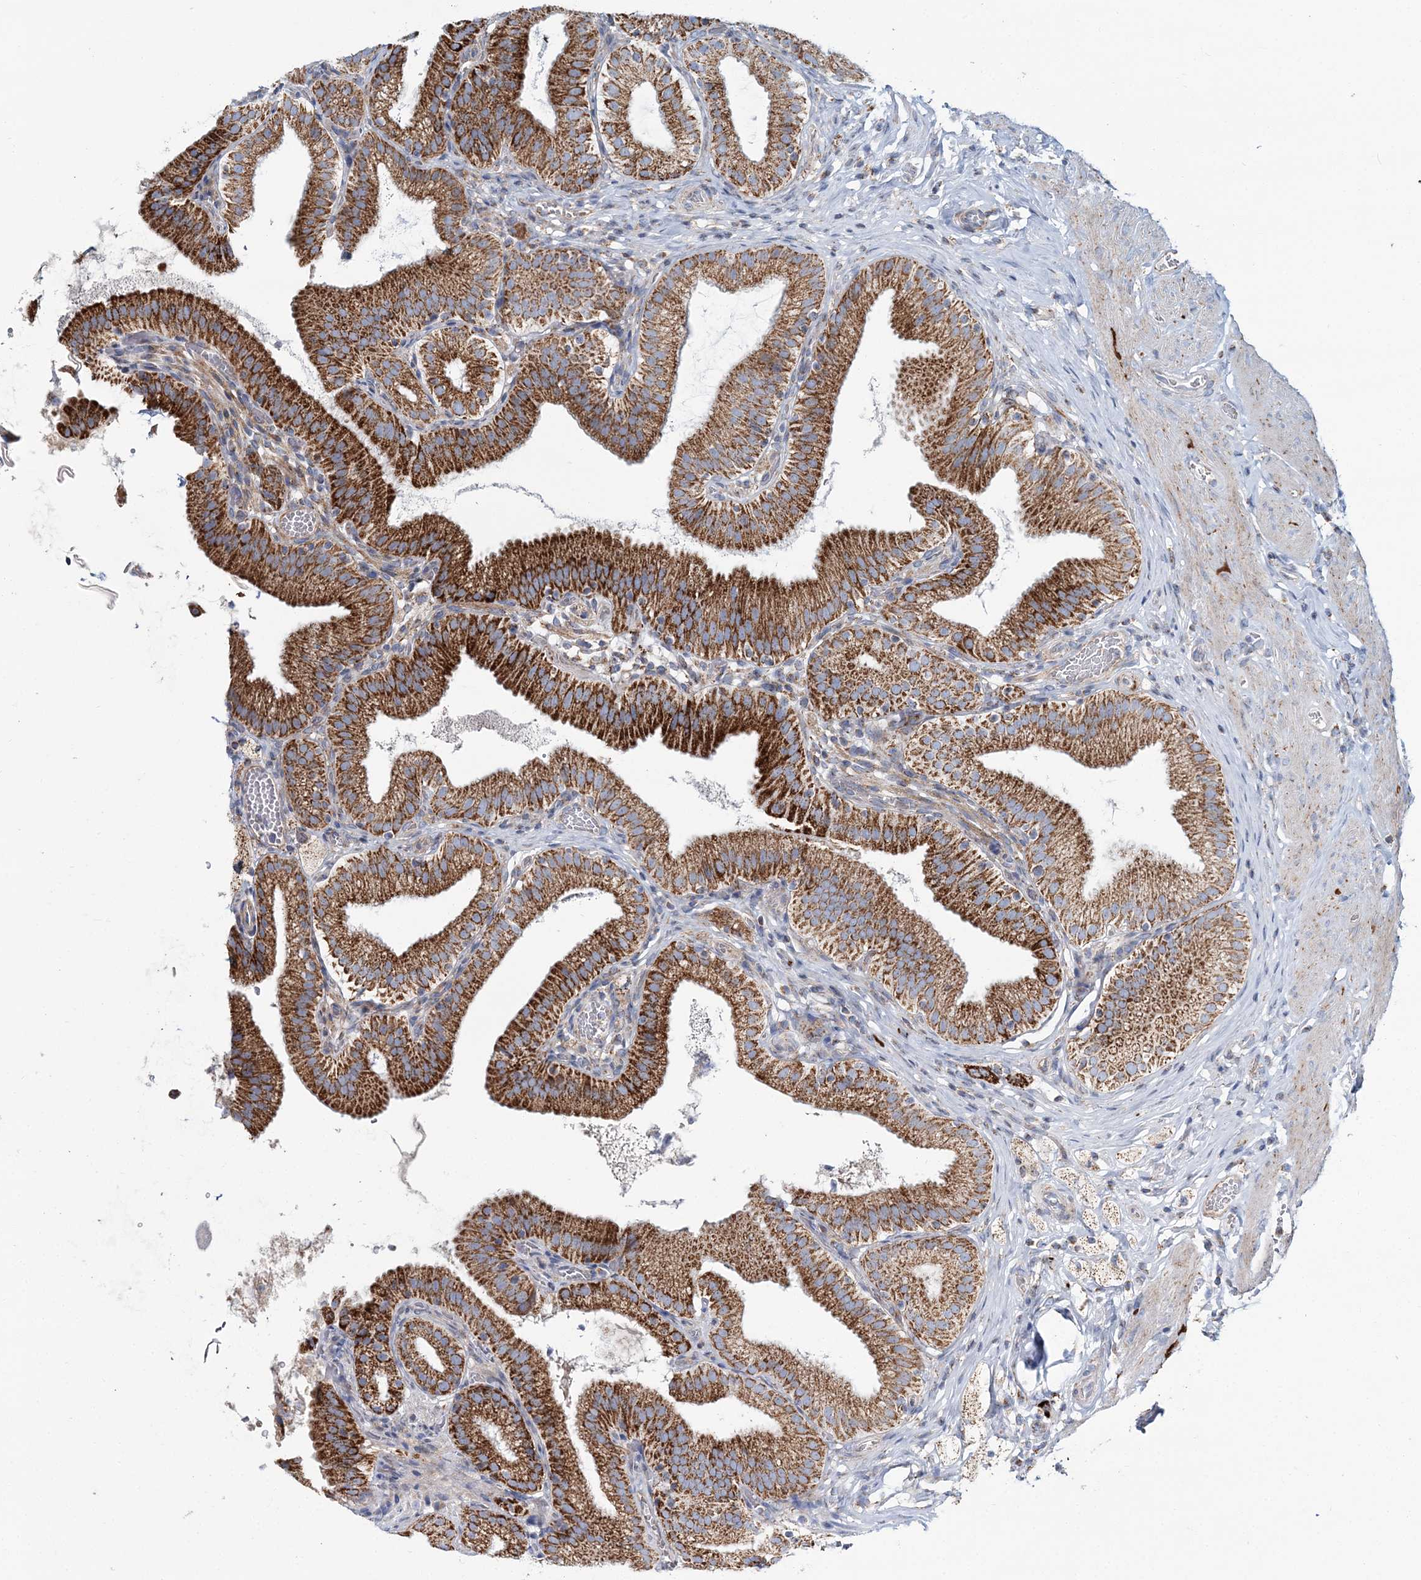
{"staining": {"intensity": "strong", "quantity": ">75%", "location": "cytoplasmic/membranous"}, "tissue": "gallbladder", "cell_type": "Glandular cells", "image_type": "normal", "snomed": [{"axis": "morphology", "description": "Normal tissue, NOS"}, {"axis": "topography", "description": "Gallbladder"}], "caption": "The immunohistochemical stain highlights strong cytoplasmic/membranous staining in glandular cells of benign gallbladder. (Brightfield microscopy of DAB IHC at high magnification).", "gene": "ARHGAP6", "patient": {"sex": "male", "age": 54}}